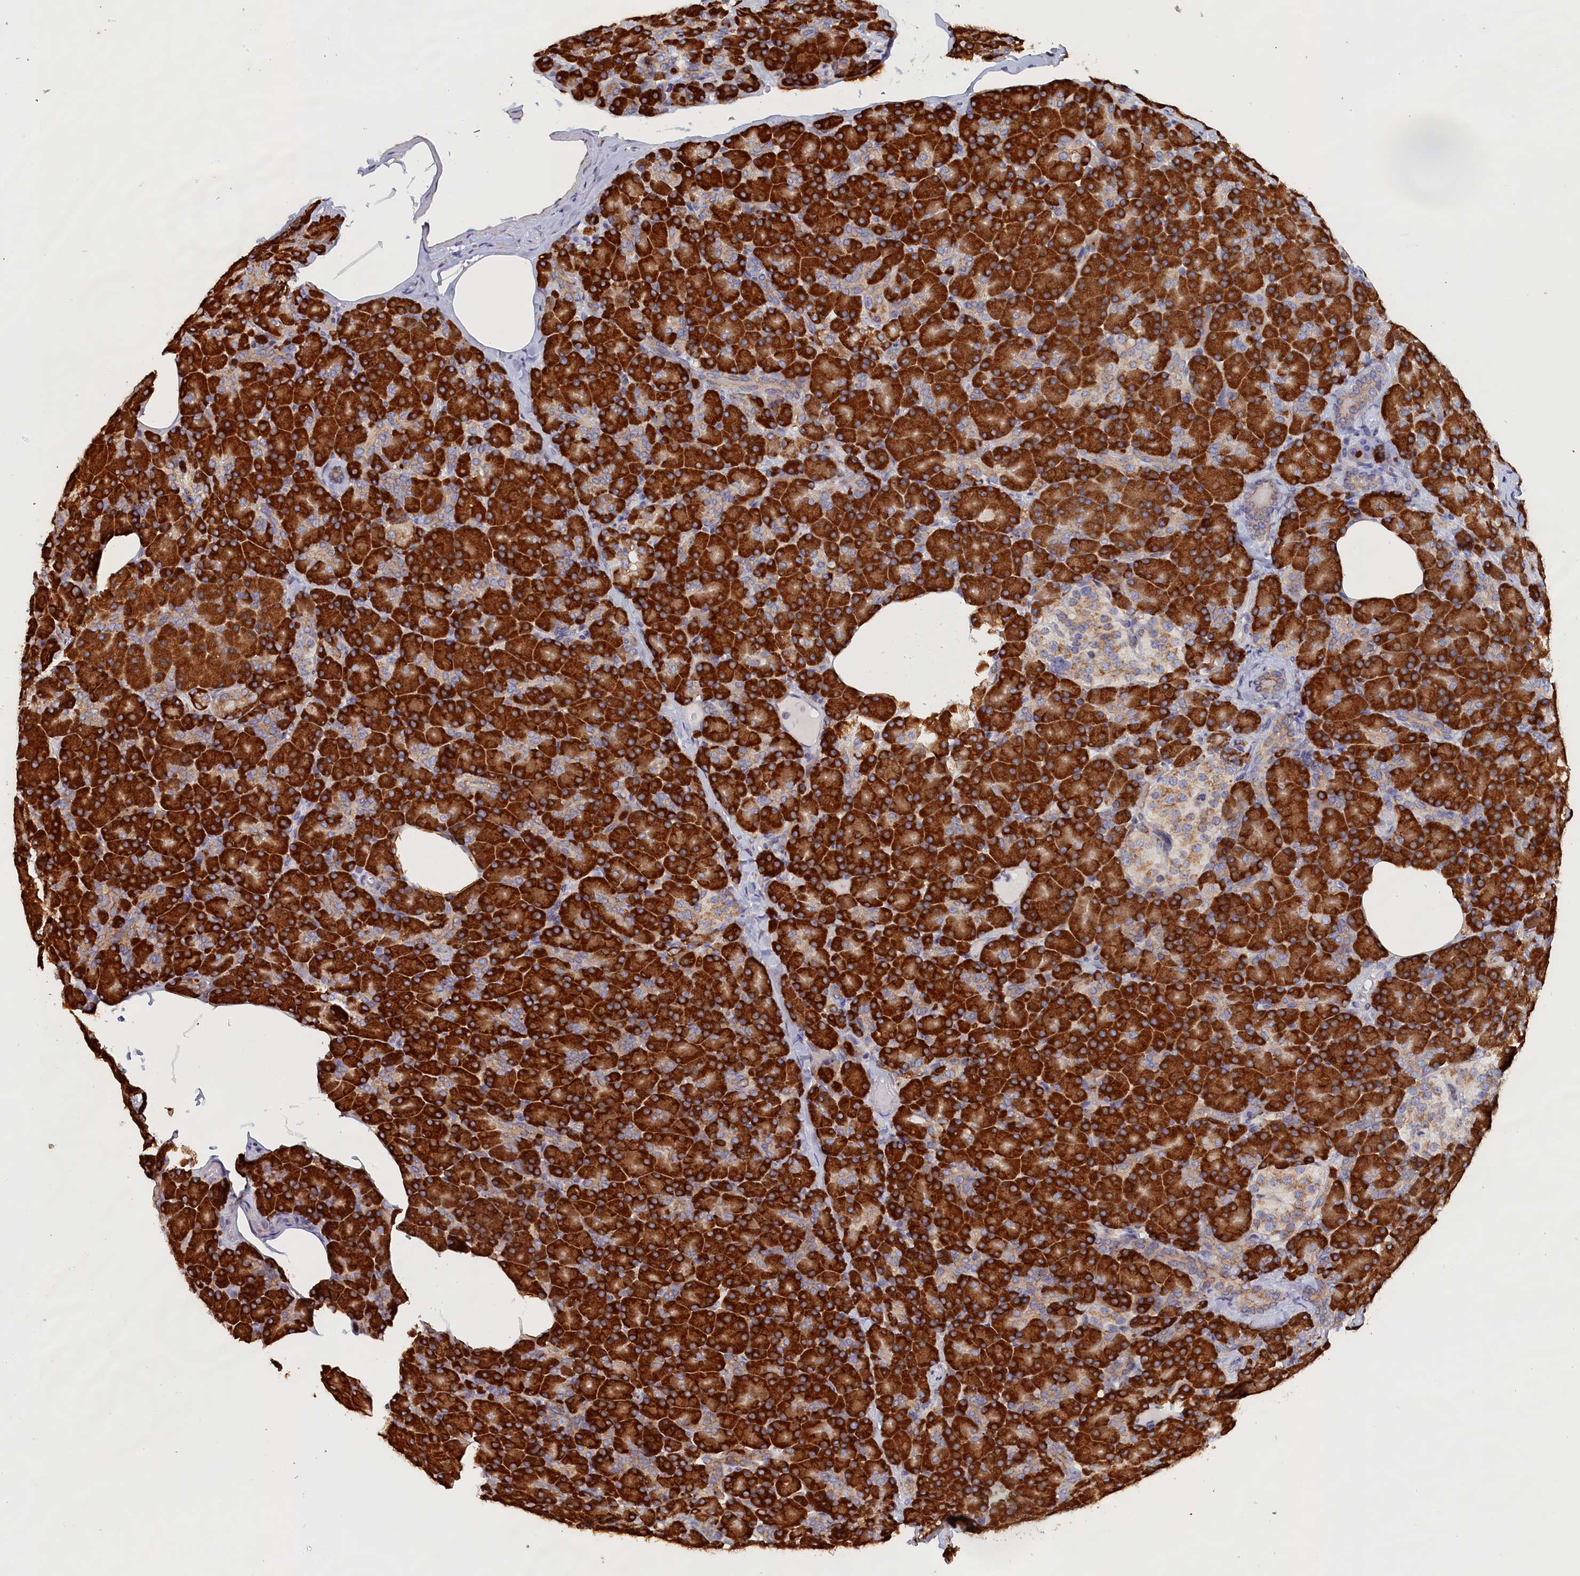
{"staining": {"intensity": "strong", "quantity": ">75%", "location": "cytoplasmic/membranous"}, "tissue": "pancreas", "cell_type": "Exocrine glandular cells", "image_type": "normal", "snomed": [{"axis": "morphology", "description": "Normal tissue, NOS"}, {"axis": "topography", "description": "Pancreas"}], "caption": "IHC of normal human pancreas shows high levels of strong cytoplasmic/membranous staining in about >75% of exocrine glandular cells.", "gene": "CCDC68", "patient": {"sex": "female", "age": 43}}